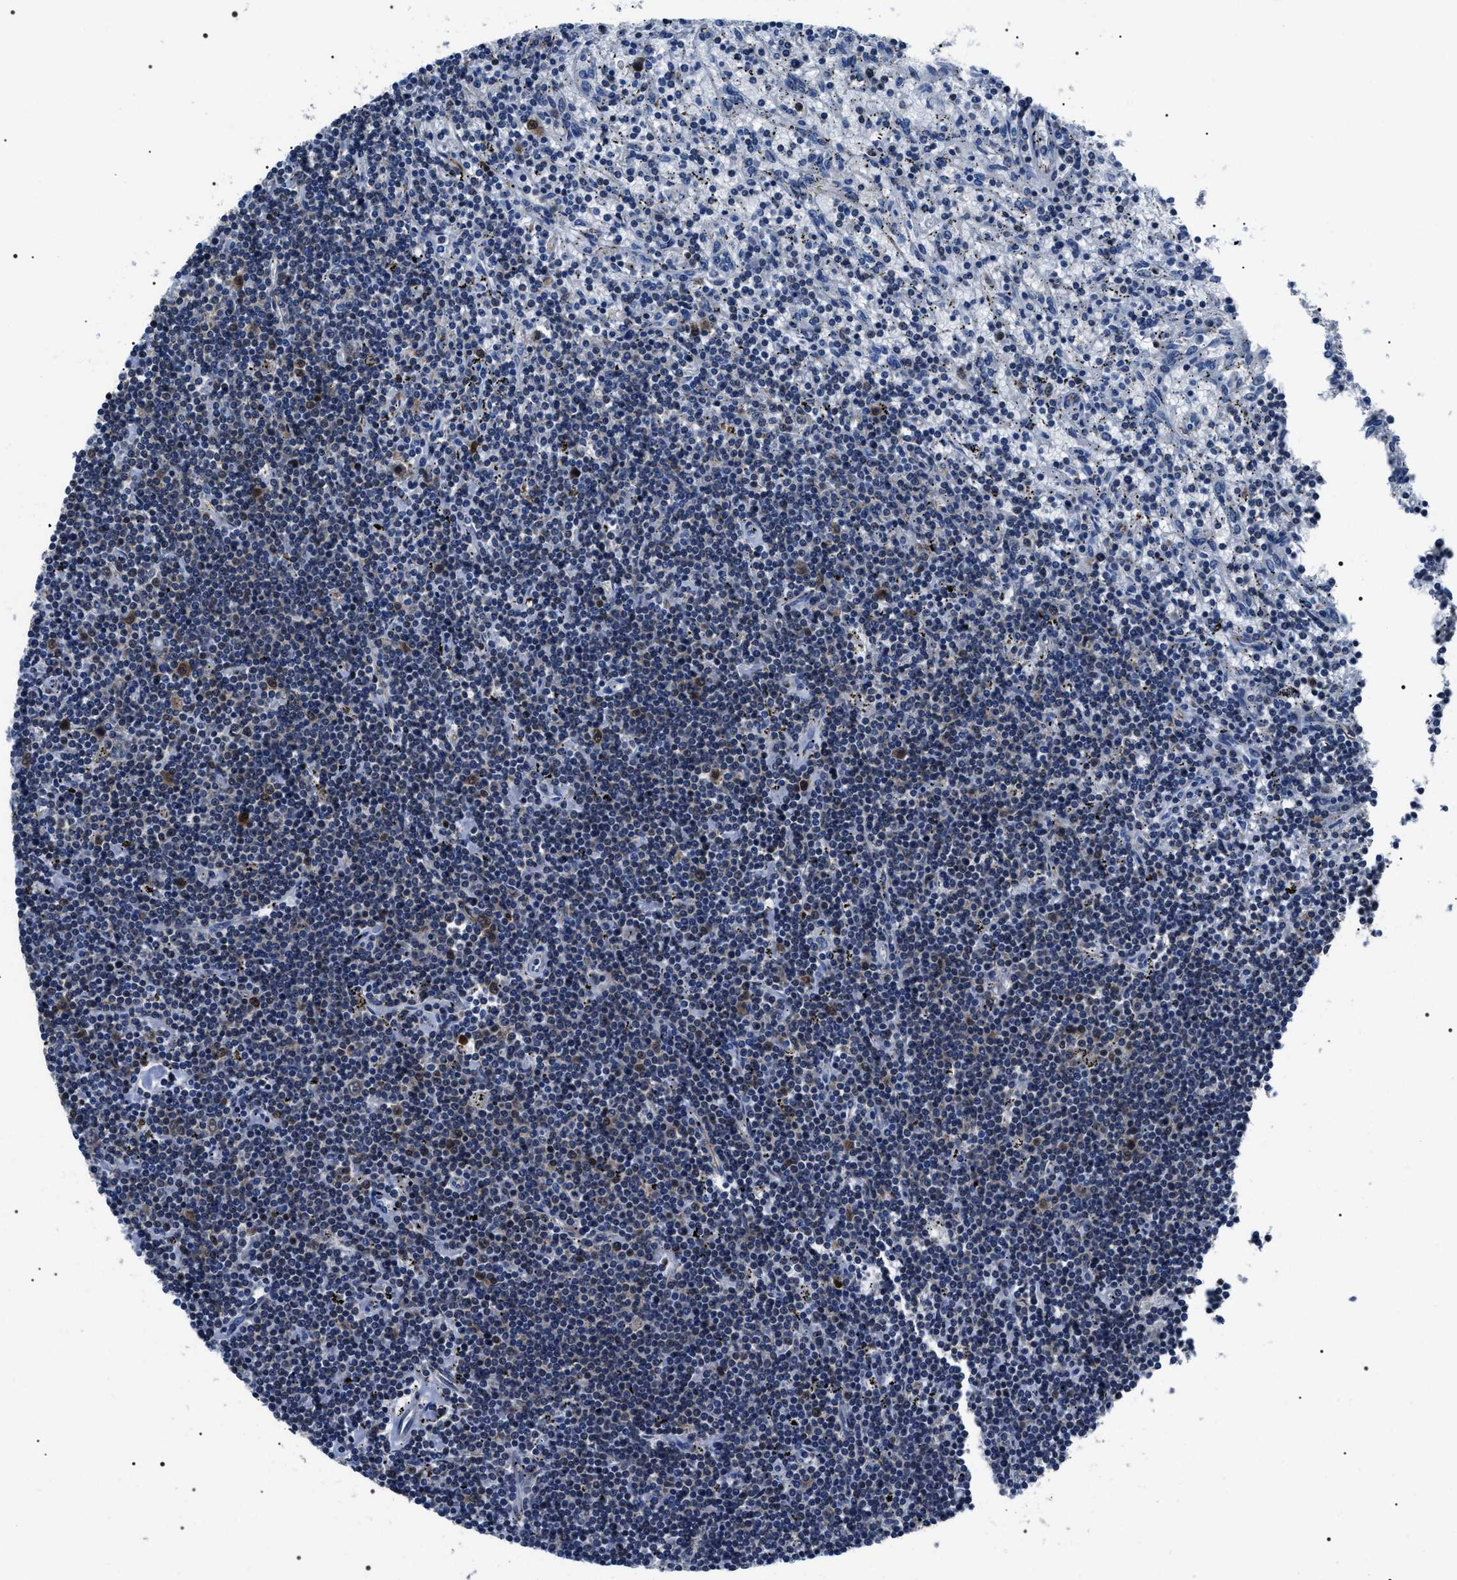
{"staining": {"intensity": "negative", "quantity": "none", "location": "none"}, "tissue": "lymphoma", "cell_type": "Tumor cells", "image_type": "cancer", "snomed": [{"axis": "morphology", "description": "Malignant lymphoma, non-Hodgkin's type, Low grade"}, {"axis": "topography", "description": "Spleen"}], "caption": "IHC histopathology image of lymphoma stained for a protein (brown), which displays no staining in tumor cells. (DAB (3,3'-diaminobenzidine) immunohistochemistry (IHC), high magnification).", "gene": "BAG2", "patient": {"sex": "male", "age": 76}}